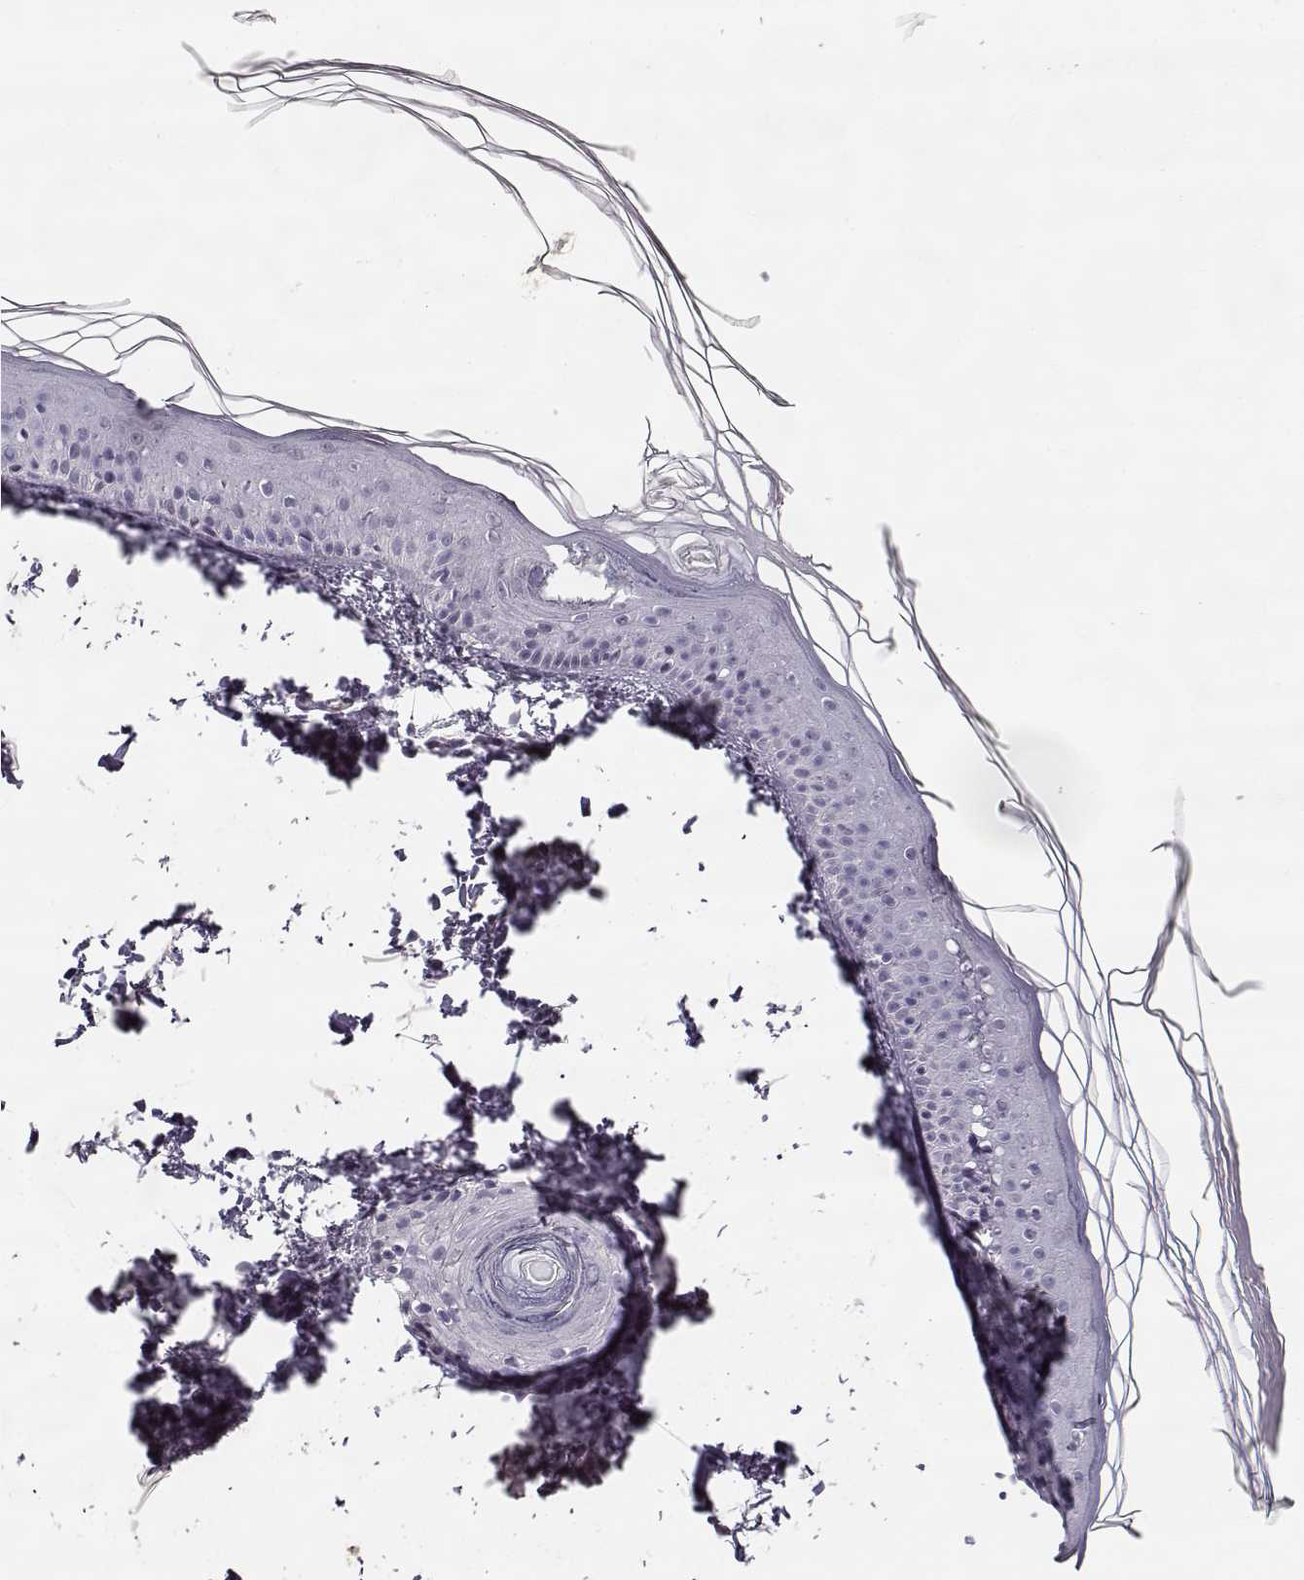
{"staining": {"intensity": "negative", "quantity": "none", "location": "none"}, "tissue": "skin", "cell_type": "Fibroblasts", "image_type": "normal", "snomed": [{"axis": "morphology", "description": "Normal tissue, NOS"}, {"axis": "topography", "description": "Skin"}], "caption": "IHC micrograph of normal skin: skin stained with DAB demonstrates no significant protein positivity in fibroblasts.", "gene": "TPH2", "patient": {"sex": "female", "age": 62}}